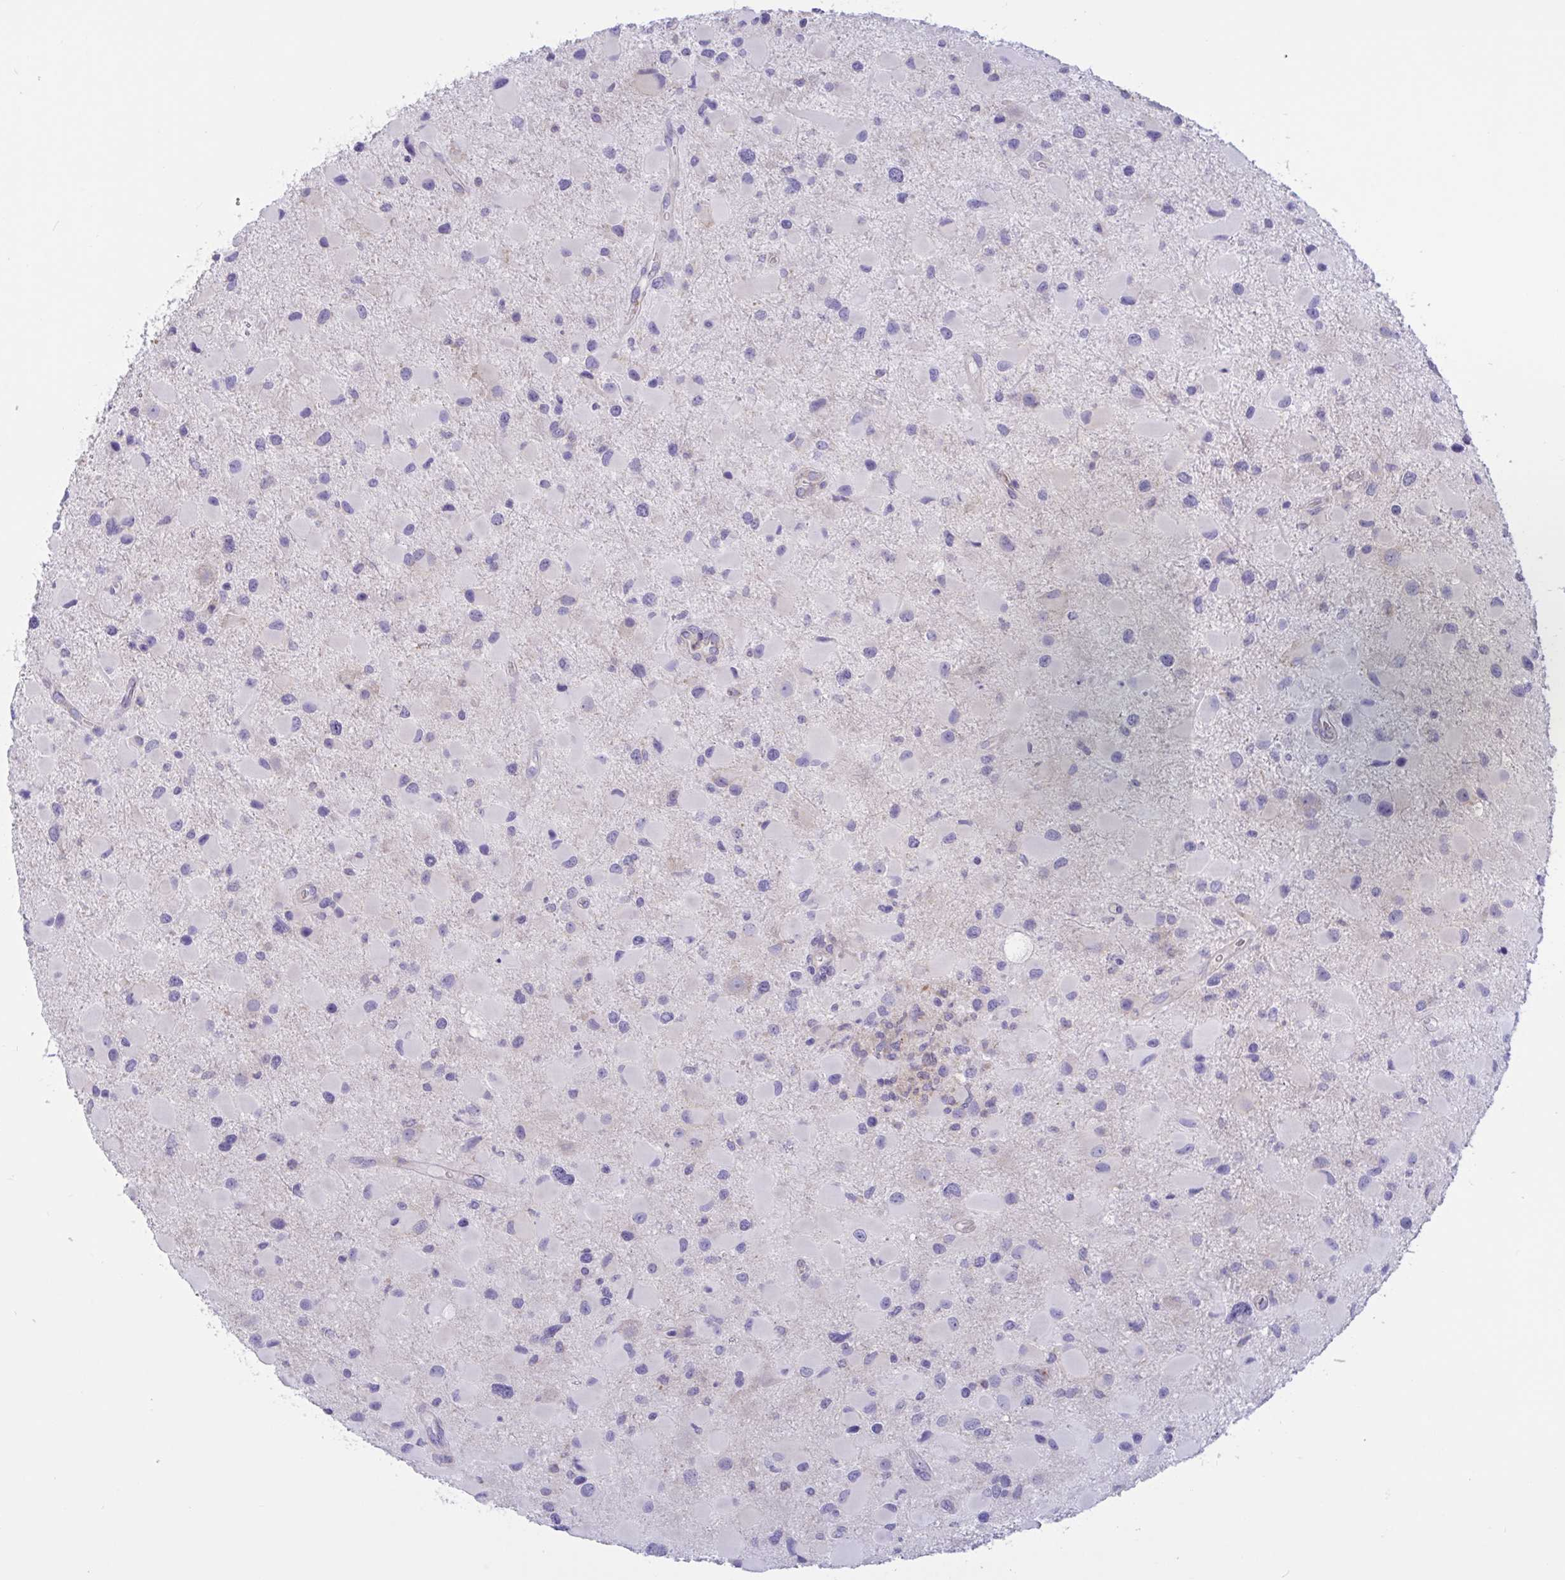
{"staining": {"intensity": "negative", "quantity": "none", "location": "none"}, "tissue": "glioma", "cell_type": "Tumor cells", "image_type": "cancer", "snomed": [{"axis": "morphology", "description": "Glioma, malignant, Low grade"}, {"axis": "topography", "description": "Brain"}], "caption": "The histopathology image displays no staining of tumor cells in glioma.", "gene": "OXLD1", "patient": {"sex": "female", "age": 32}}